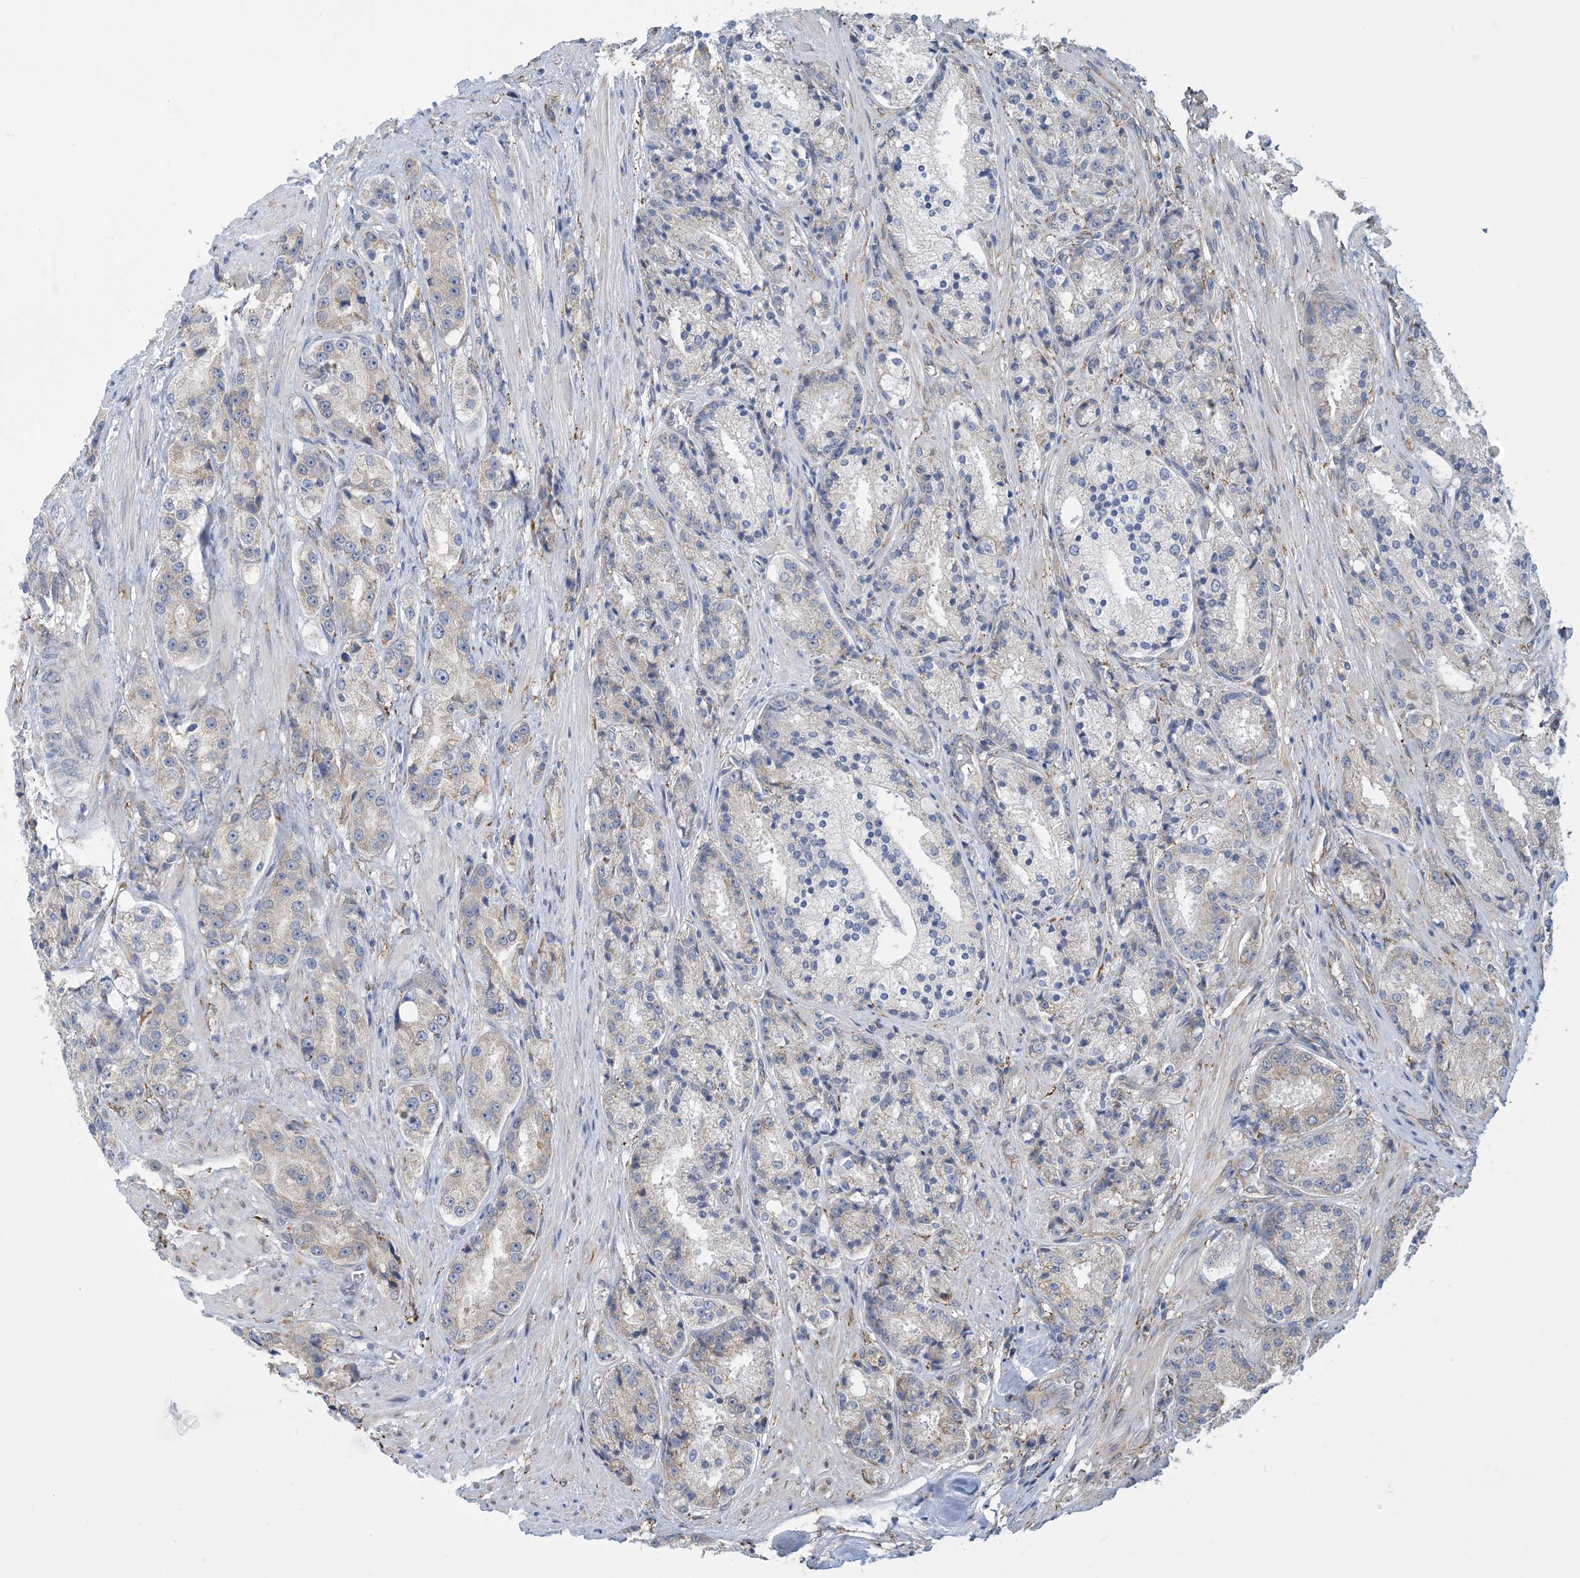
{"staining": {"intensity": "weak", "quantity": "<25%", "location": "cytoplasmic/membranous"}, "tissue": "prostate cancer", "cell_type": "Tumor cells", "image_type": "cancer", "snomed": [{"axis": "morphology", "description": "Adenocarcinoma, High grade"}, {"axis": "topography", "description": "Prostate"}], "caption": "Immunohistochemistry histopathology image of neoplastic tissue: prostate cancer stained with DAB (3,3'-diaminobenzidine) reveals no significant protein expression in tumor cells.", "gene": "CCDC14", "patient": {"sex": "male", "age": 60}}